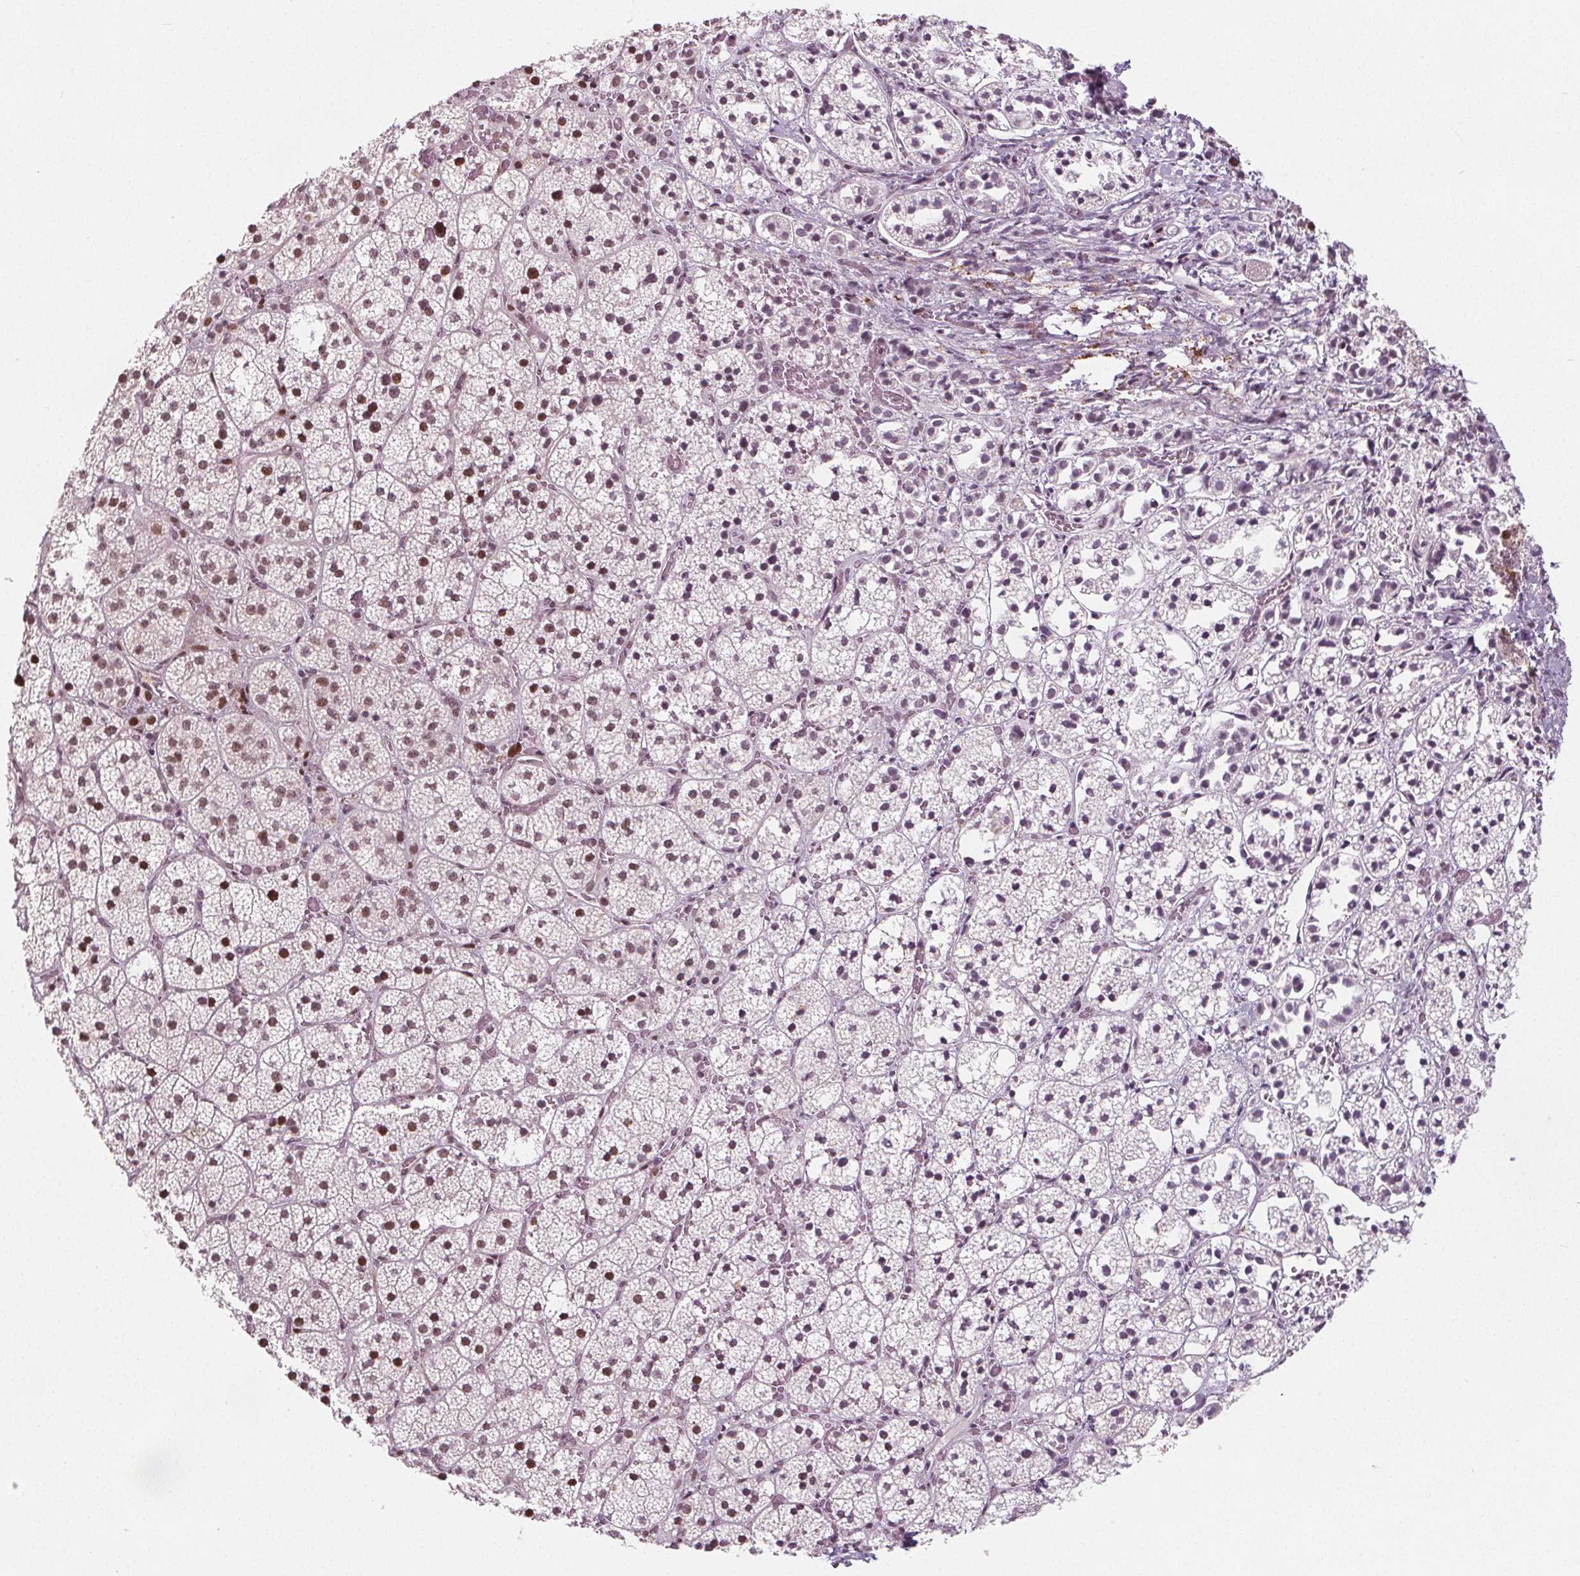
{"staining": {"intensity": "moderate", "quantity": "25%-75%", "location": "nuclear"}, "tissue": "adrenal gland", "cell_type": "Glandular cells", "image_type": "normal", "snomed": [{"axis": "morphology", "description": "Normal tissue, NOS"}, {"axis": "topography", "description": "Adrenal gland"}], "caption": "Glandular cells reveal moderate nuclear expression in approximately 25%-75% of cells in benign adrenal gland.", "gene": "TAF6L", "patient": {"sex": "male", "age": 53}}